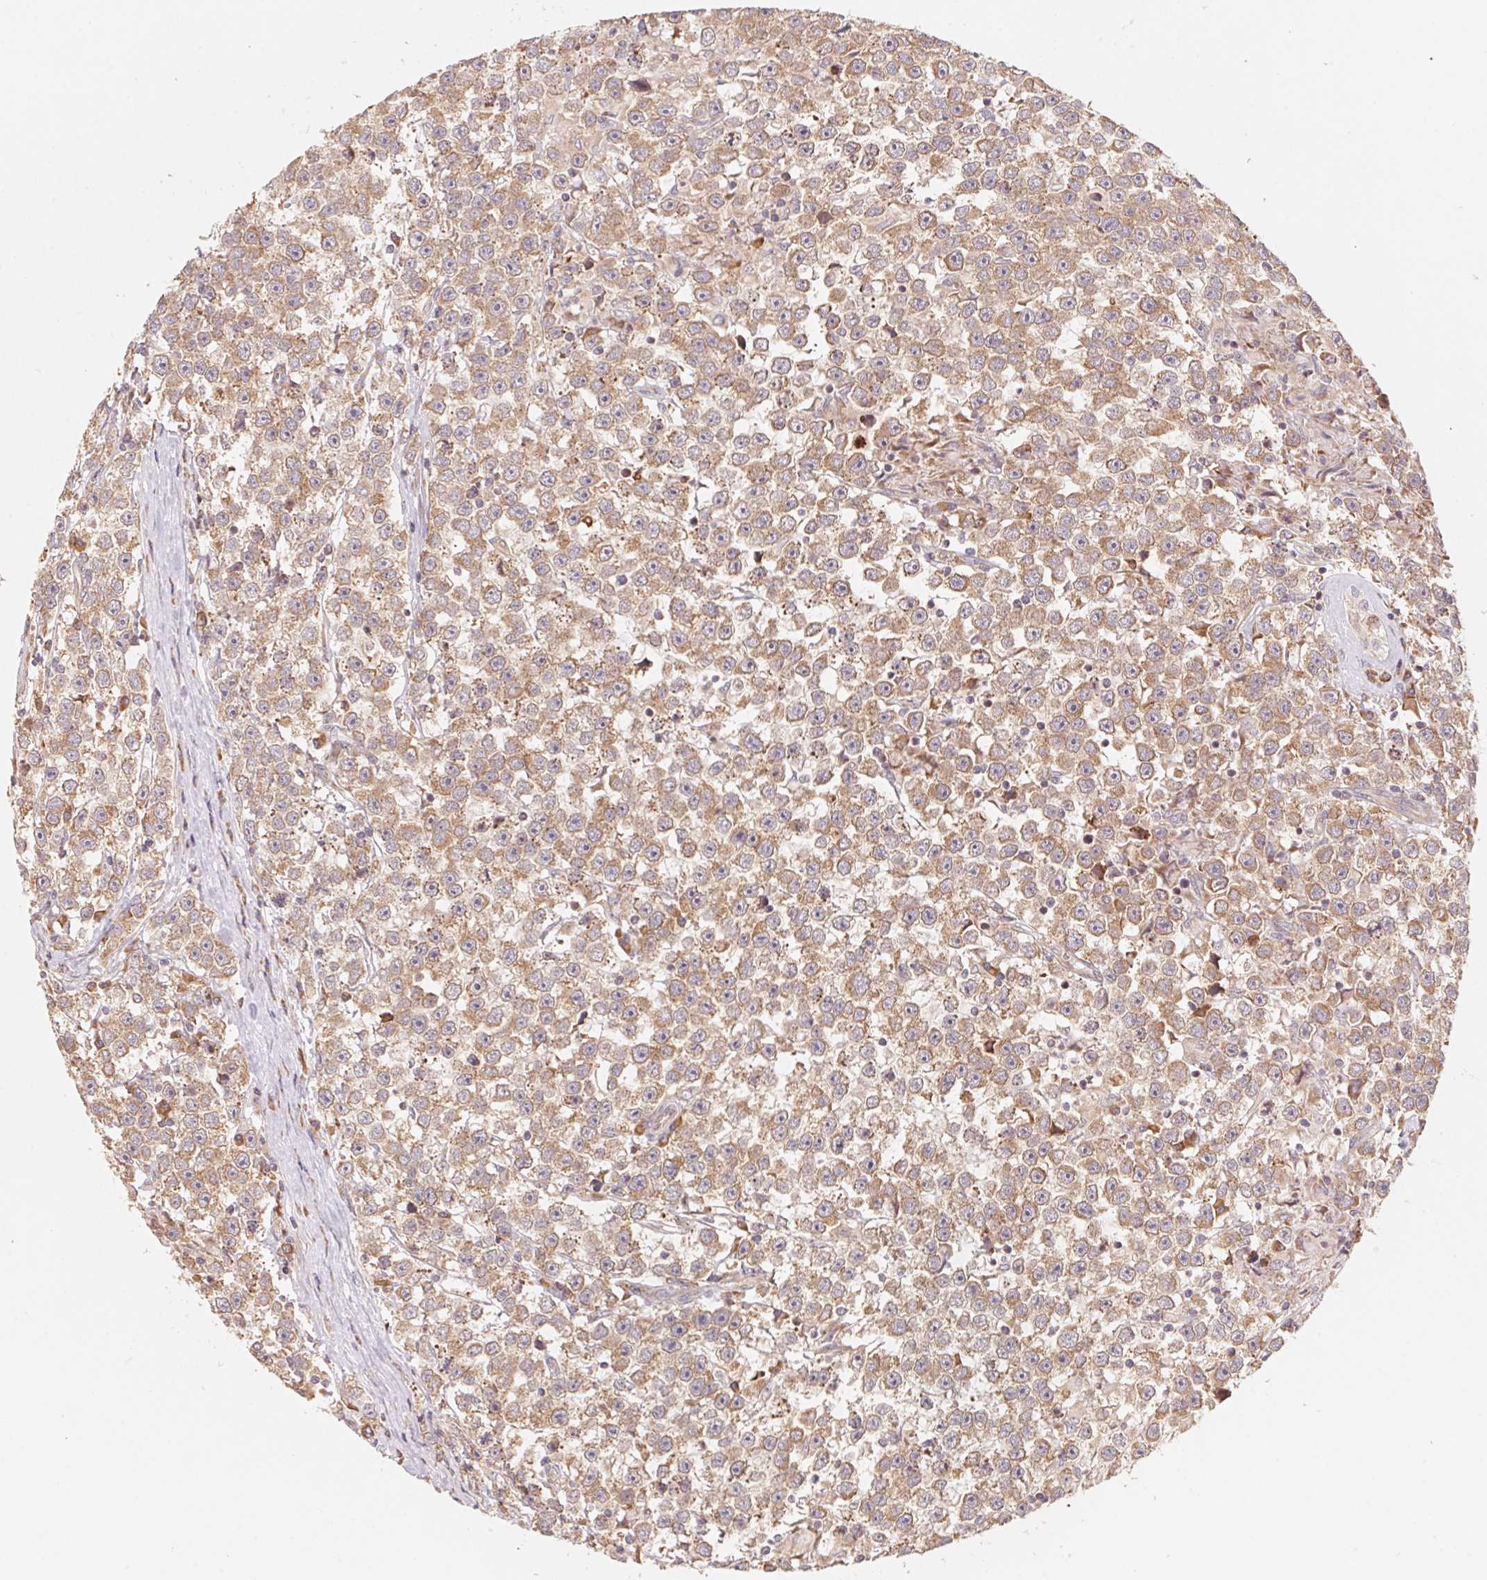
{"staining": {"intensity": "moderate", "quantity": ">75%", "location": "cytoplasmic/membranous"}, "tissue": "testis cancer", "cell_type": "Tumor cells", "image_type": "cancer", "snomed": [{"axis": "morphology", "description": "Seminoma, NOS"}, {"axis": "topography", "description": "Testis"}], "caption": "Testis cancer (seminoma) tissue displays moderate cytoplasmic/membranous staining in approximately >75% of tumor cells, visualized by immunohistochemistry.", "gene": "RPL27A", "patient": {"sex": "male", "age": 31}}